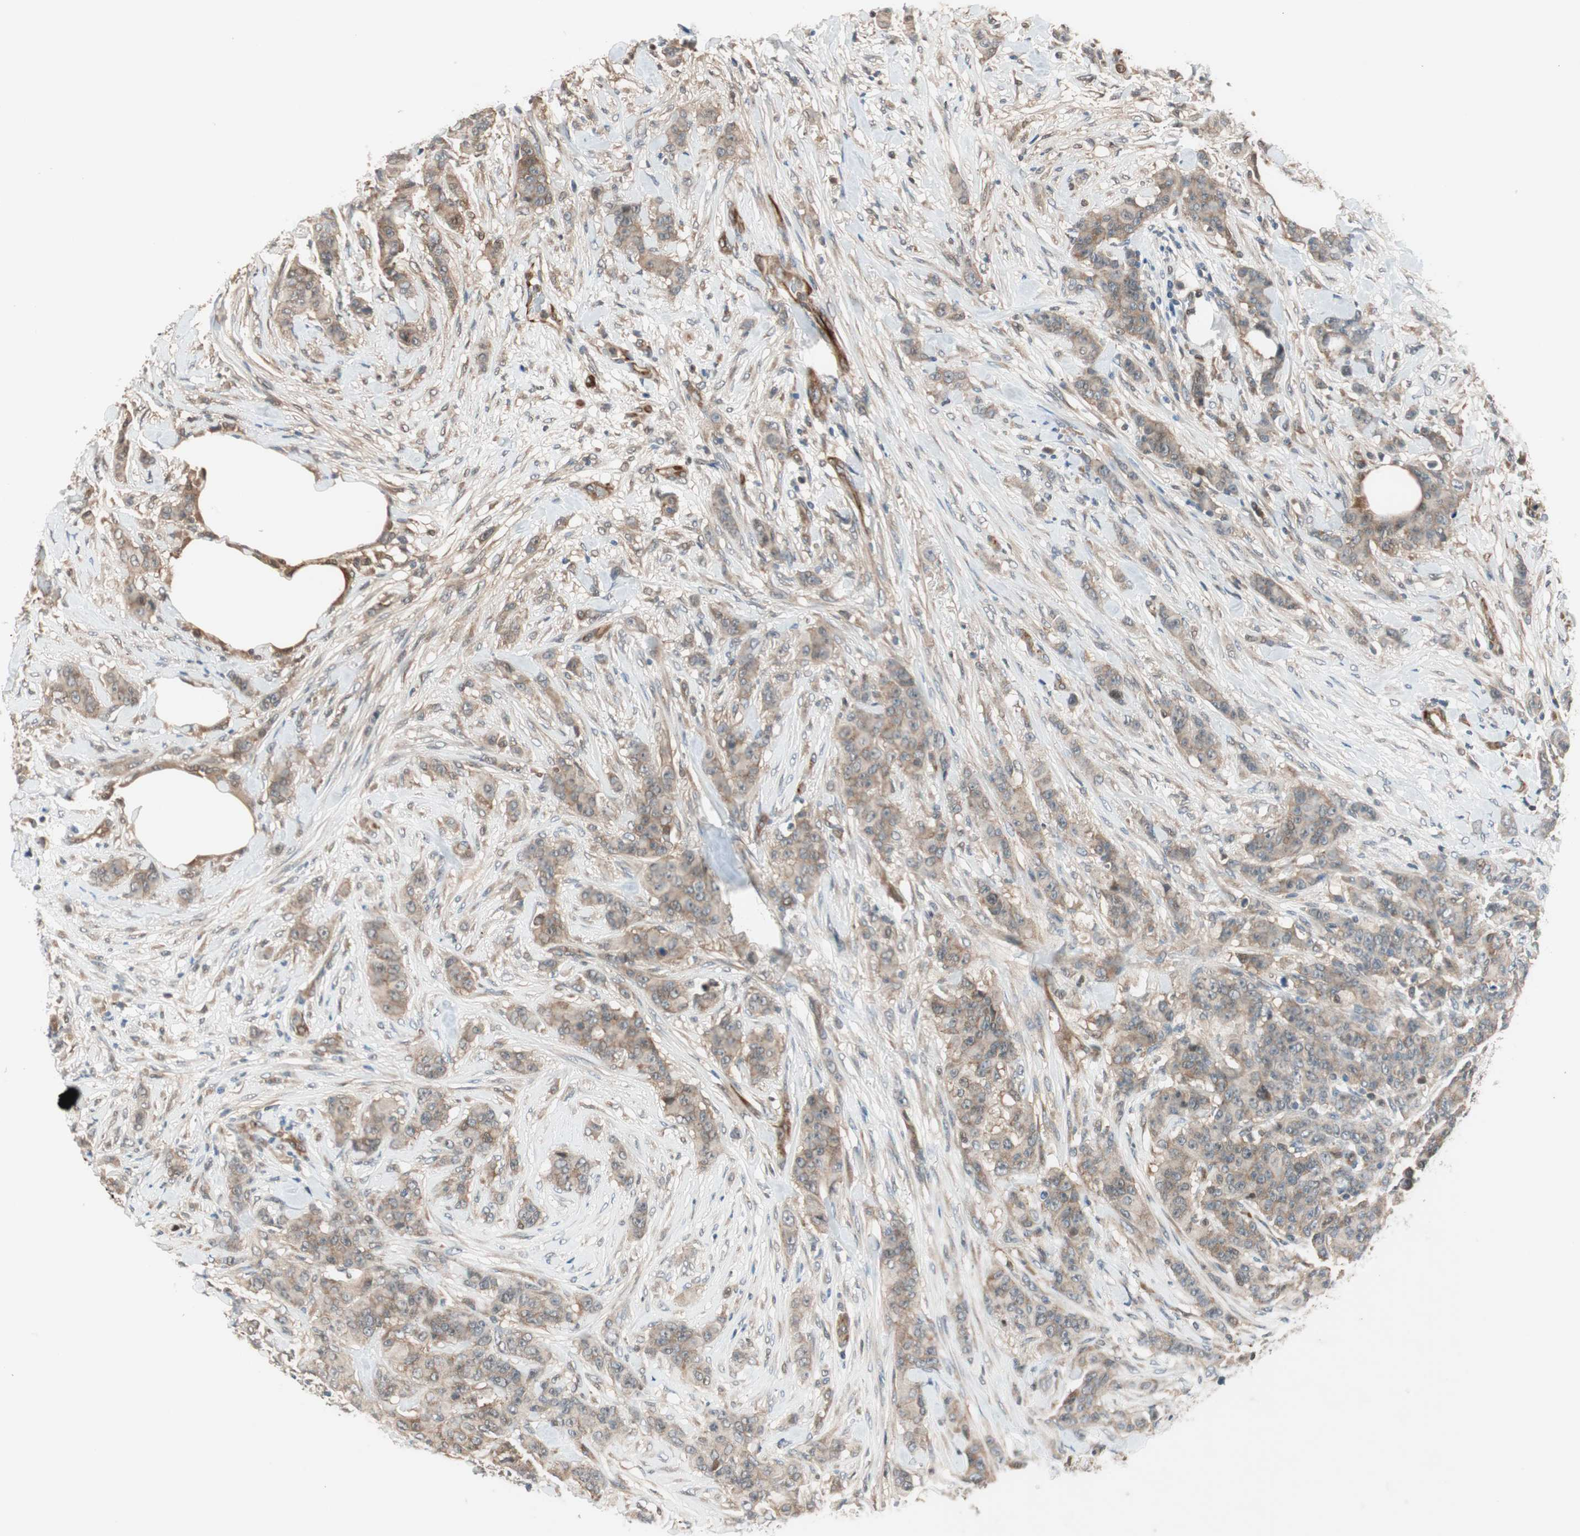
{"staining": {"intensity": "weak", "quantity": ">75%", "location": "cytoplasmic/membranous"}, "tissue": "breast cancer", "cell_type": "Tumor cells", "image_type": "cancer", "snomed": [{"axis": "morphology", "description": "Duct carcinoma"}, {"axis": "topography", "description": "Breast"}], "caption": "This micrograph displays infiltrating ductal carcinoma (breast) stained with immunohistochemistry to label a protein in brown. The cytoplasmic/membranous of tumor cells show weak positivity for the protein. Nuclei are counter-stained blue.", "gene": "PIK3R3", "patient": {"sex": "female", "age": 40}}